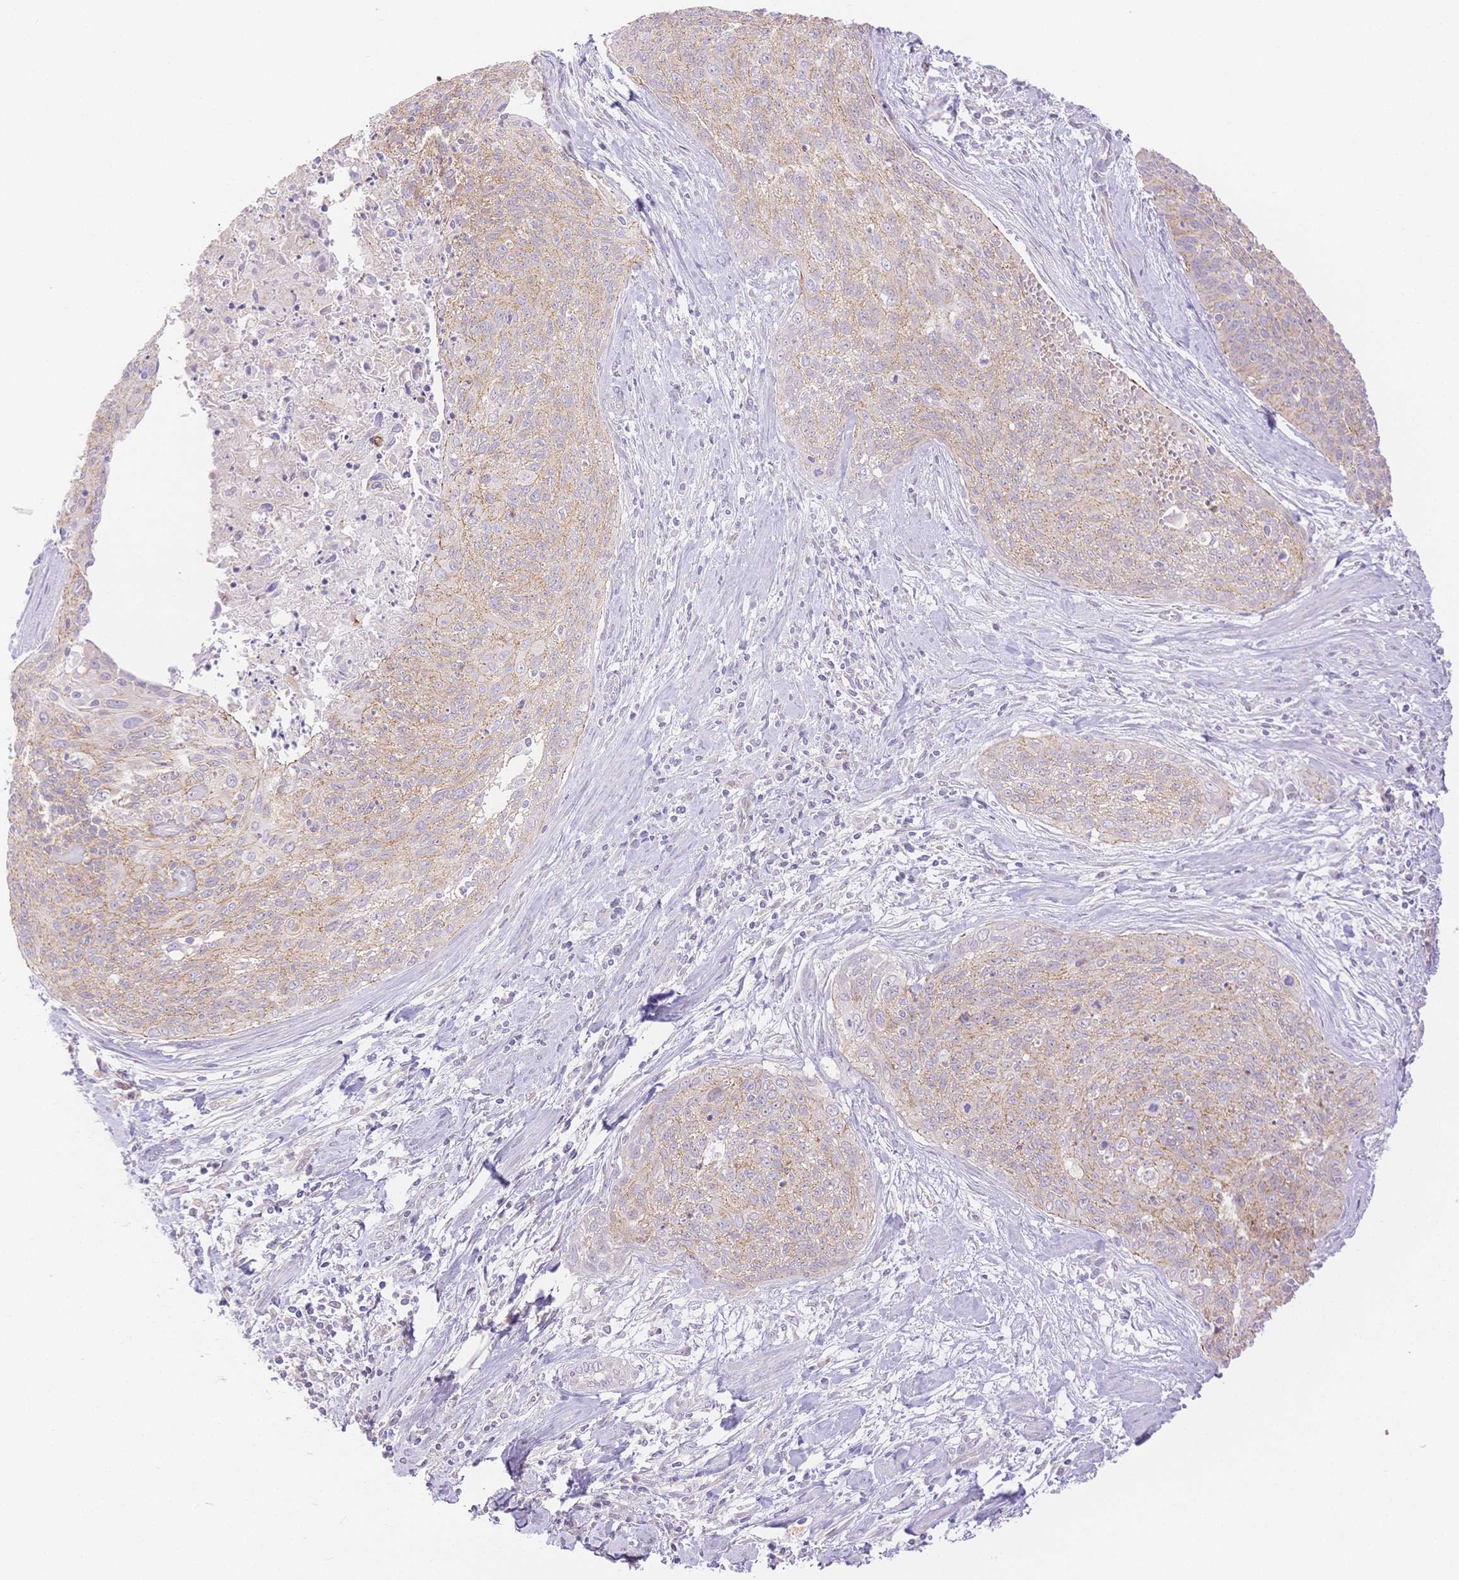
{"staining": {"intensity": "weak", "quantity": "25%-75%", "location": "cytoplasmic/membranous"}, "tissue": "cervical cancer", "cell_type": "Tumor cells", "image_type": "cancer", "snomed": [{"axis": "morphology", "description": "Squamous cell carcinoma, NOS"}, {"axis": "topography", "description": "Cervix"}], "caption": "Cervical squamous cell carcinoma was stained to show a protein in brown. There is low levels of weak cytoplasmic/membranous staining in about 25%-75% of tumor cells.", "gene": "WDR54", "patient": {"sex": "female", "age": 55}}